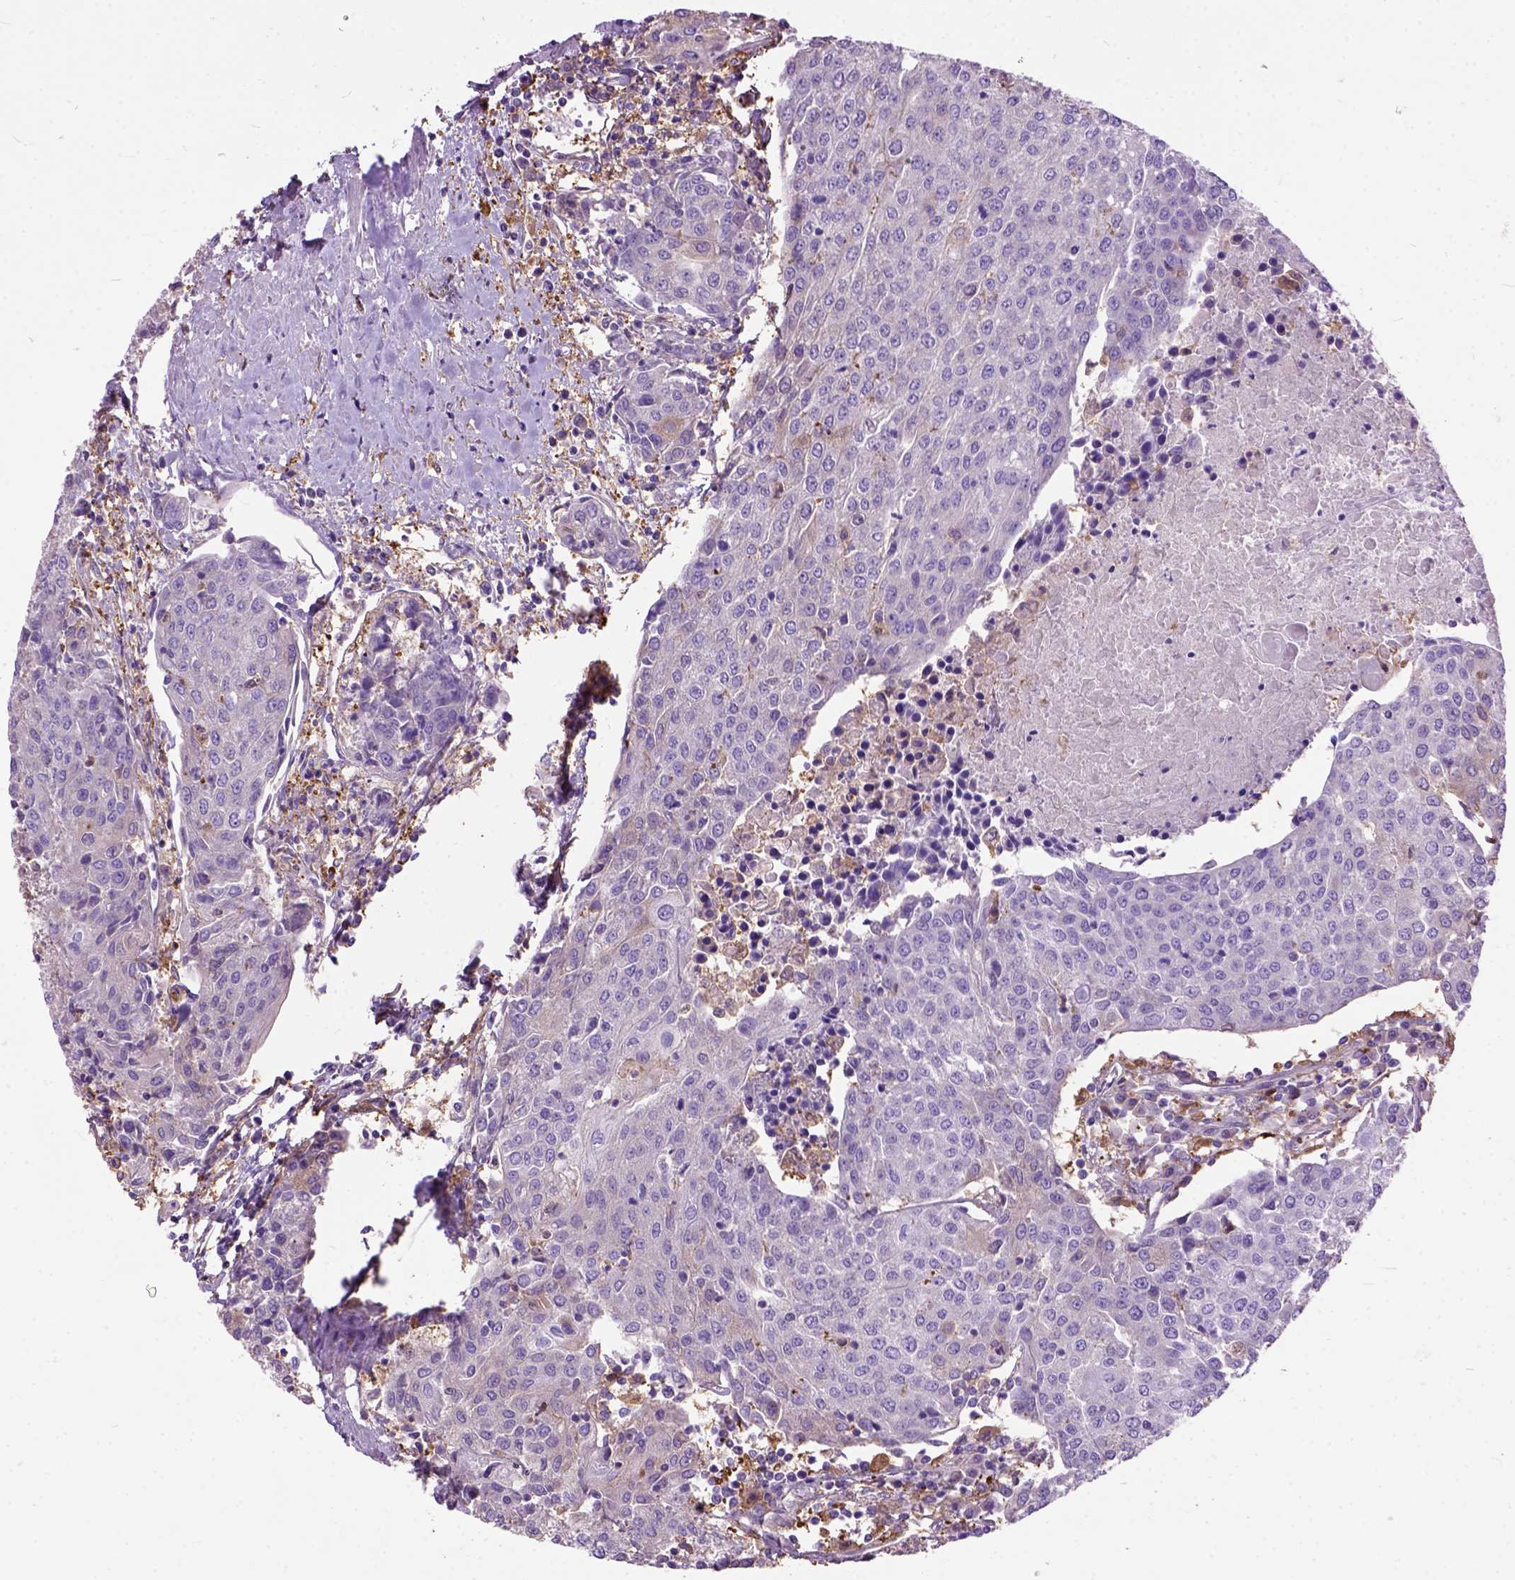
{"staining": {"intensity": "negative", "quantity": "none", "location": "none"}, "tissue": "urothelial cancer", "cell_type": "Tumor cells", "image_type": "cancer", "snomed": [{"axis": "morphology", "description": "Urothelial carcinoma, High grade"}, {"axis": "topography", "description": "Urinary bladder"}], "caption": "Tumor cells are negative for brown protein staining in high-grade urothelial carcinoma. (DAB (3,3'-diaminobenzidine) immunohistochemistry, high magnification).", "gene": "SEMA4F", "patient": {"sex": "female", "age": 85}}